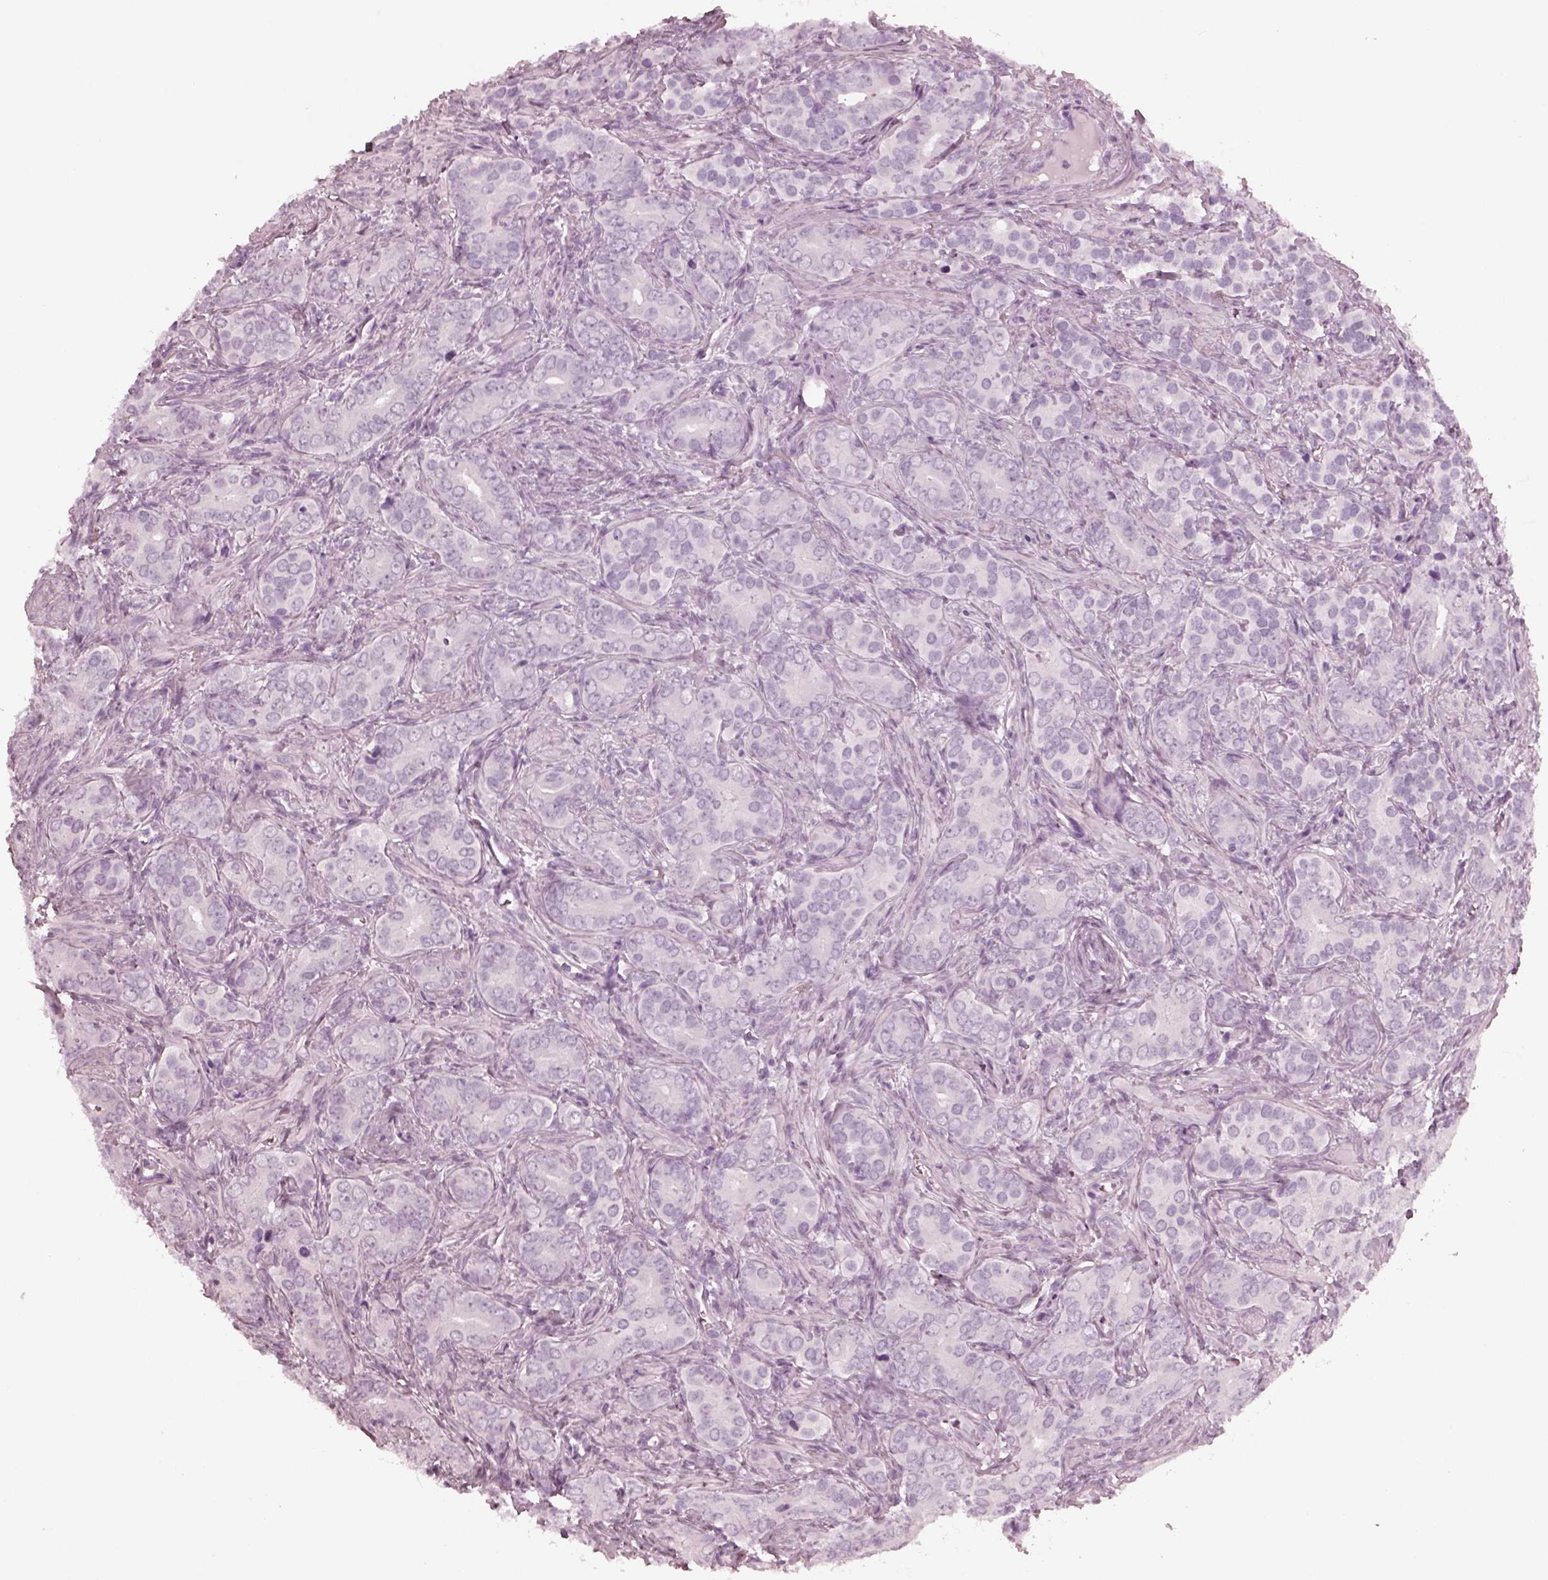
{"staining": {"intensity": "negative", "quantity": "none", "location": "none"}, "tissue": "prostate cancer", "cell_type": "Tumor cells", "image_type": "cancer", "snomed": [{"axis": "morphology", "description": "Adenocarcinoma, High grade"}, {"axis": "topography", "description": "Prostate"}], "caption": "A high-resolution histopathology image shows IHC staining of prostate cancer (adenocarcinoma (high-grade)), which exhibits no significant positivity in tumor cells. Brightfield microscopy of immunohistochemistry (IHC) stained with DAB (brown) and hematoxylin (blue), captured at high magnification.", "gene": "FABP9", "patient": {"sex": "male", "age": 84}}